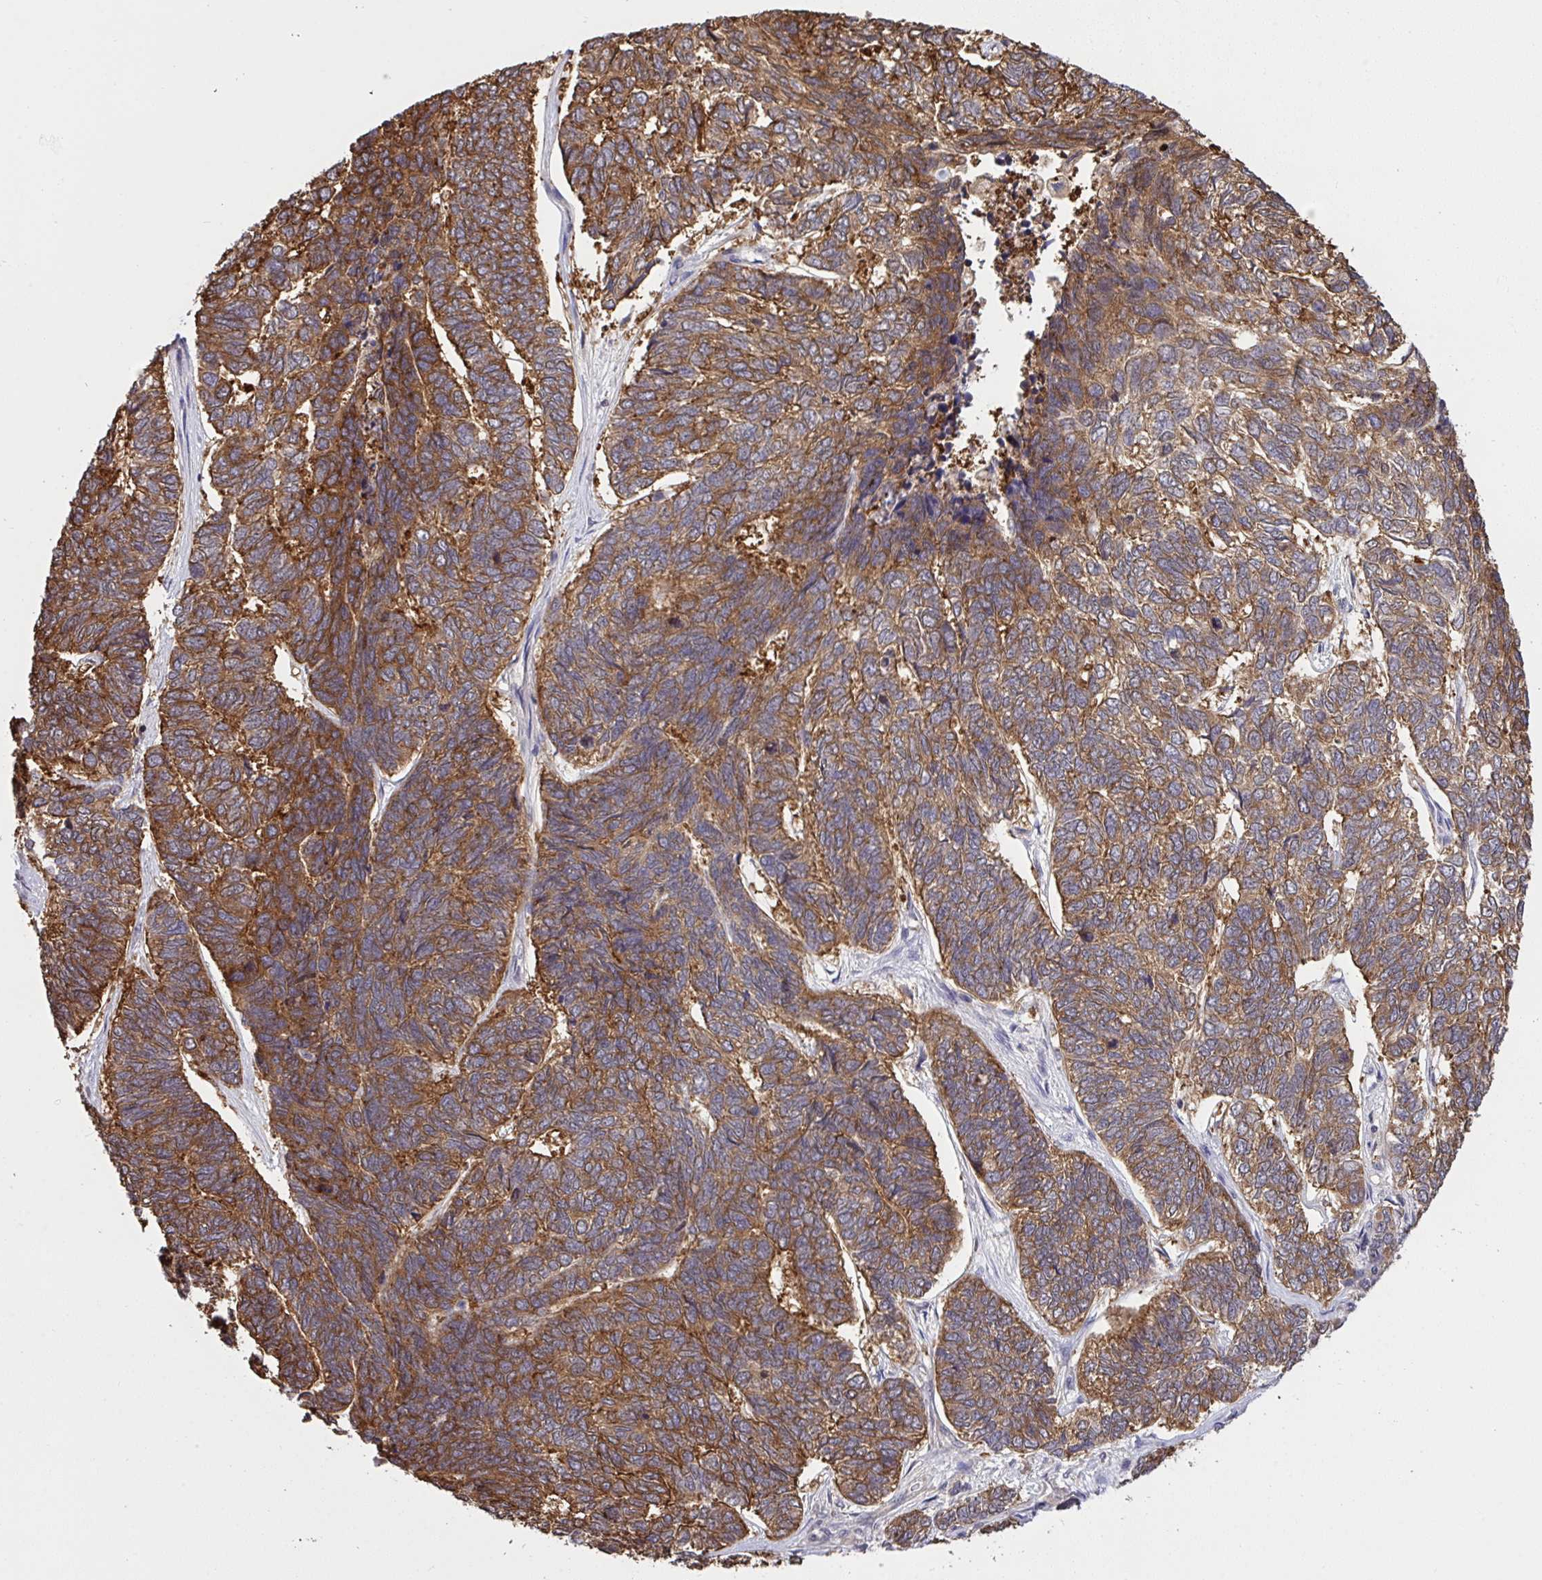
{"staining": {"intensity": "moderate", "quantity": ">75%", "location": "cytoplasmic/membranous"}, "tissue": "skin cancer", "cell_type": "Tumor cells", "image_type": "cancer", "snomed": [{"axis": "morphology", "description": "Basal cell carcinoma"}, {"axis": "topography", "description": "Skin"}], "caption": "This photomicrograph exhibits skin basal cell carcinoma stained with immunohistochemistry to label a protein in brown. The cytoplasmic/membranous of tumor cells show moderate positivity for the protein. Nuclei are counter-stained blue.", "gene": "C12orf57", "patient": {"sex": "female", "age": 65}}